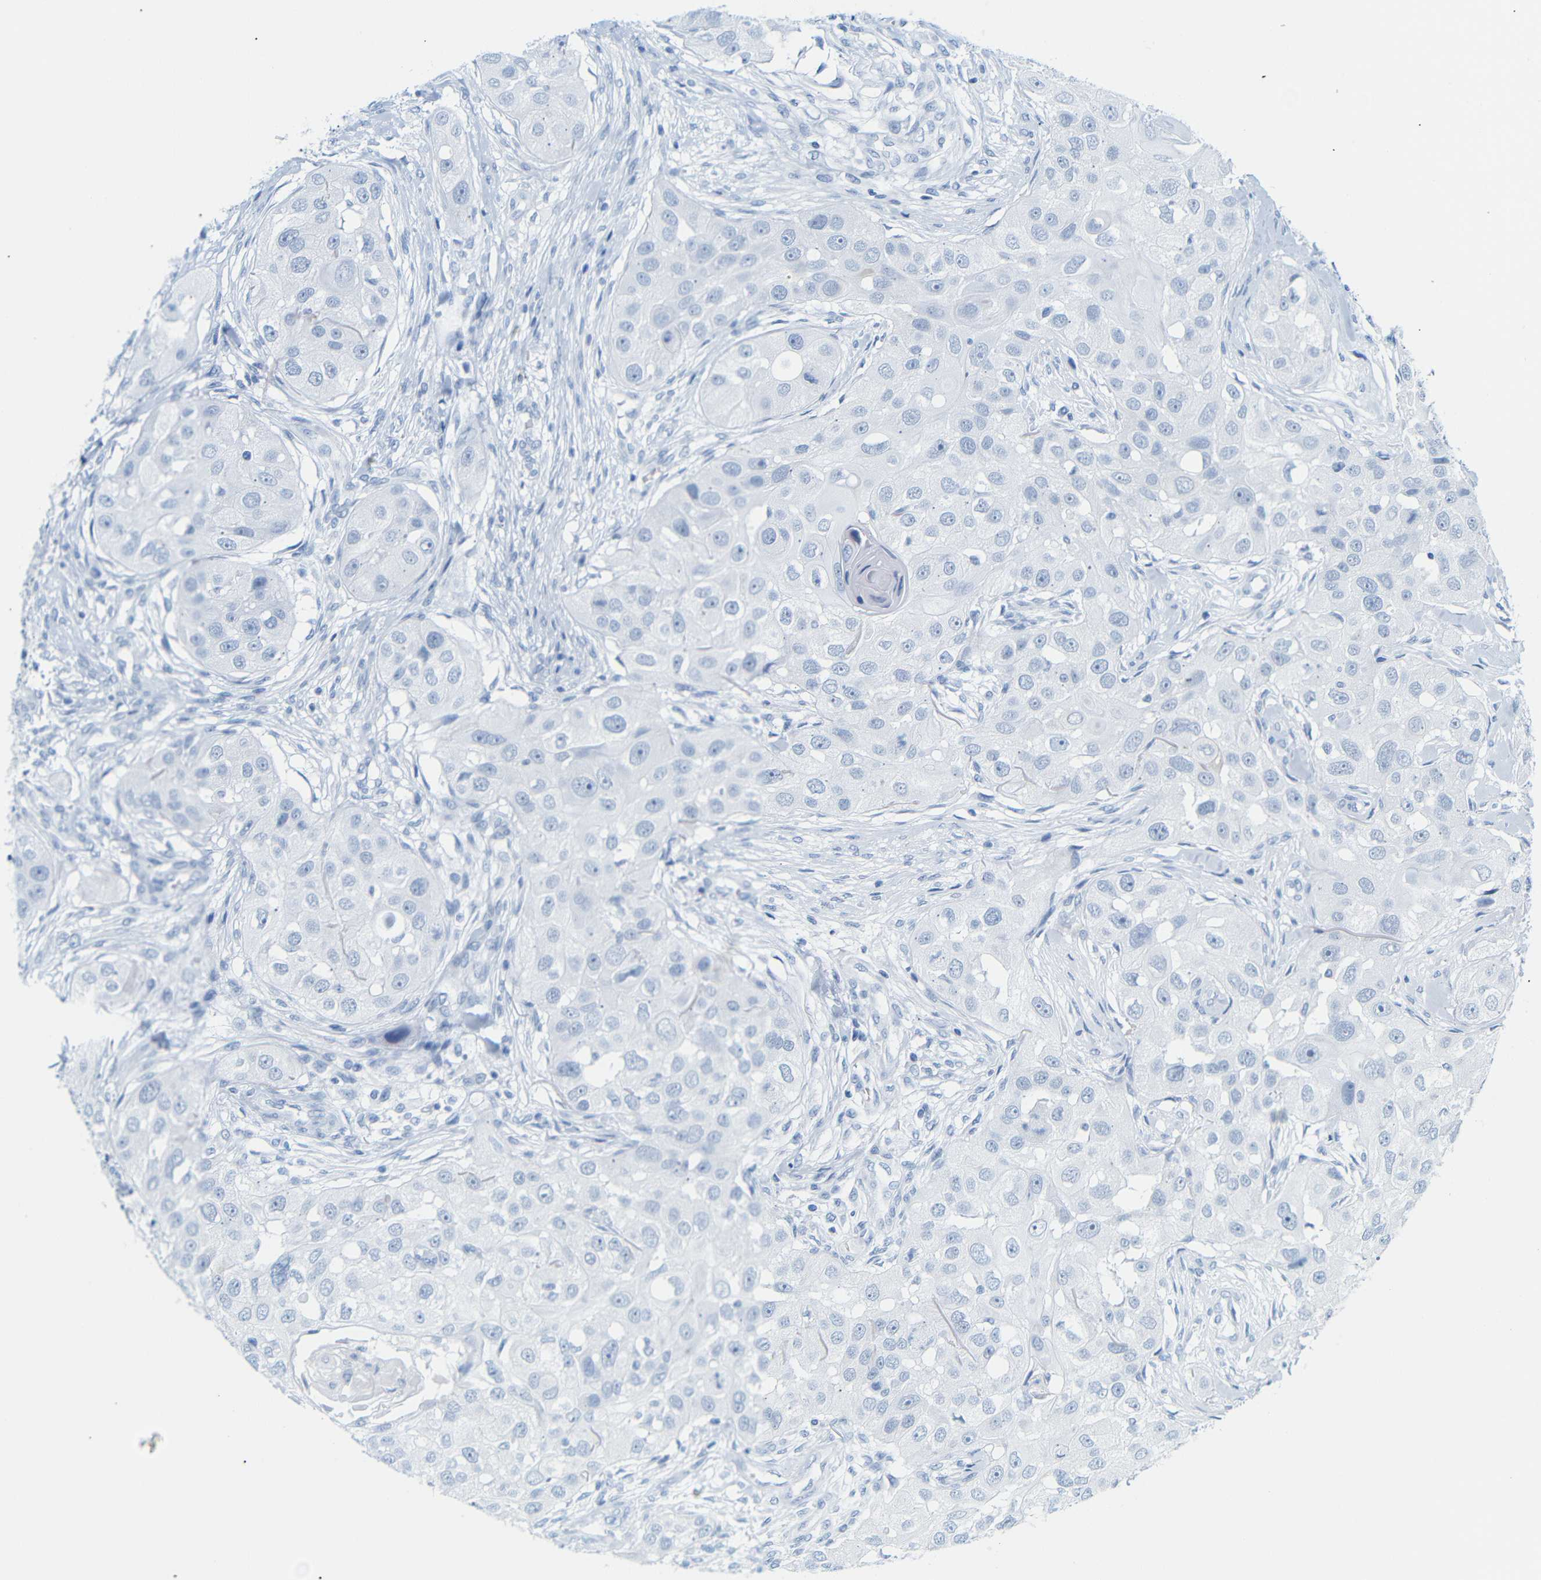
{"staining": {"intensity": "negative", "quantity": "none", "location": "none"}, "tissue": "head and neck cancer", "cell_type": "Tumor cells", "image_type": "cancer", "snomed": [{"axis": "morphology", "description": "Normal tissue, NOS"}, {"axis": "morphology", "description": "Squamous cell carcinoma, NOS"}, {"axis": "topography", "description": "Skeletal muscle"}, {"axis": "topography", "description": "Head-Neck"}], "caption": "Immunohistochemistry (IHC) histopathology image of neoplastic tissue: squamous cell carcinoma (head and neck) stained with DAB exhibits no significant protein positivity in tumor cells. (DAB (3,3'-diaminobenzidine) IHC, high magnification).", "gene": "DYNAP", "patient": {"sex": "male", "age": 51}}